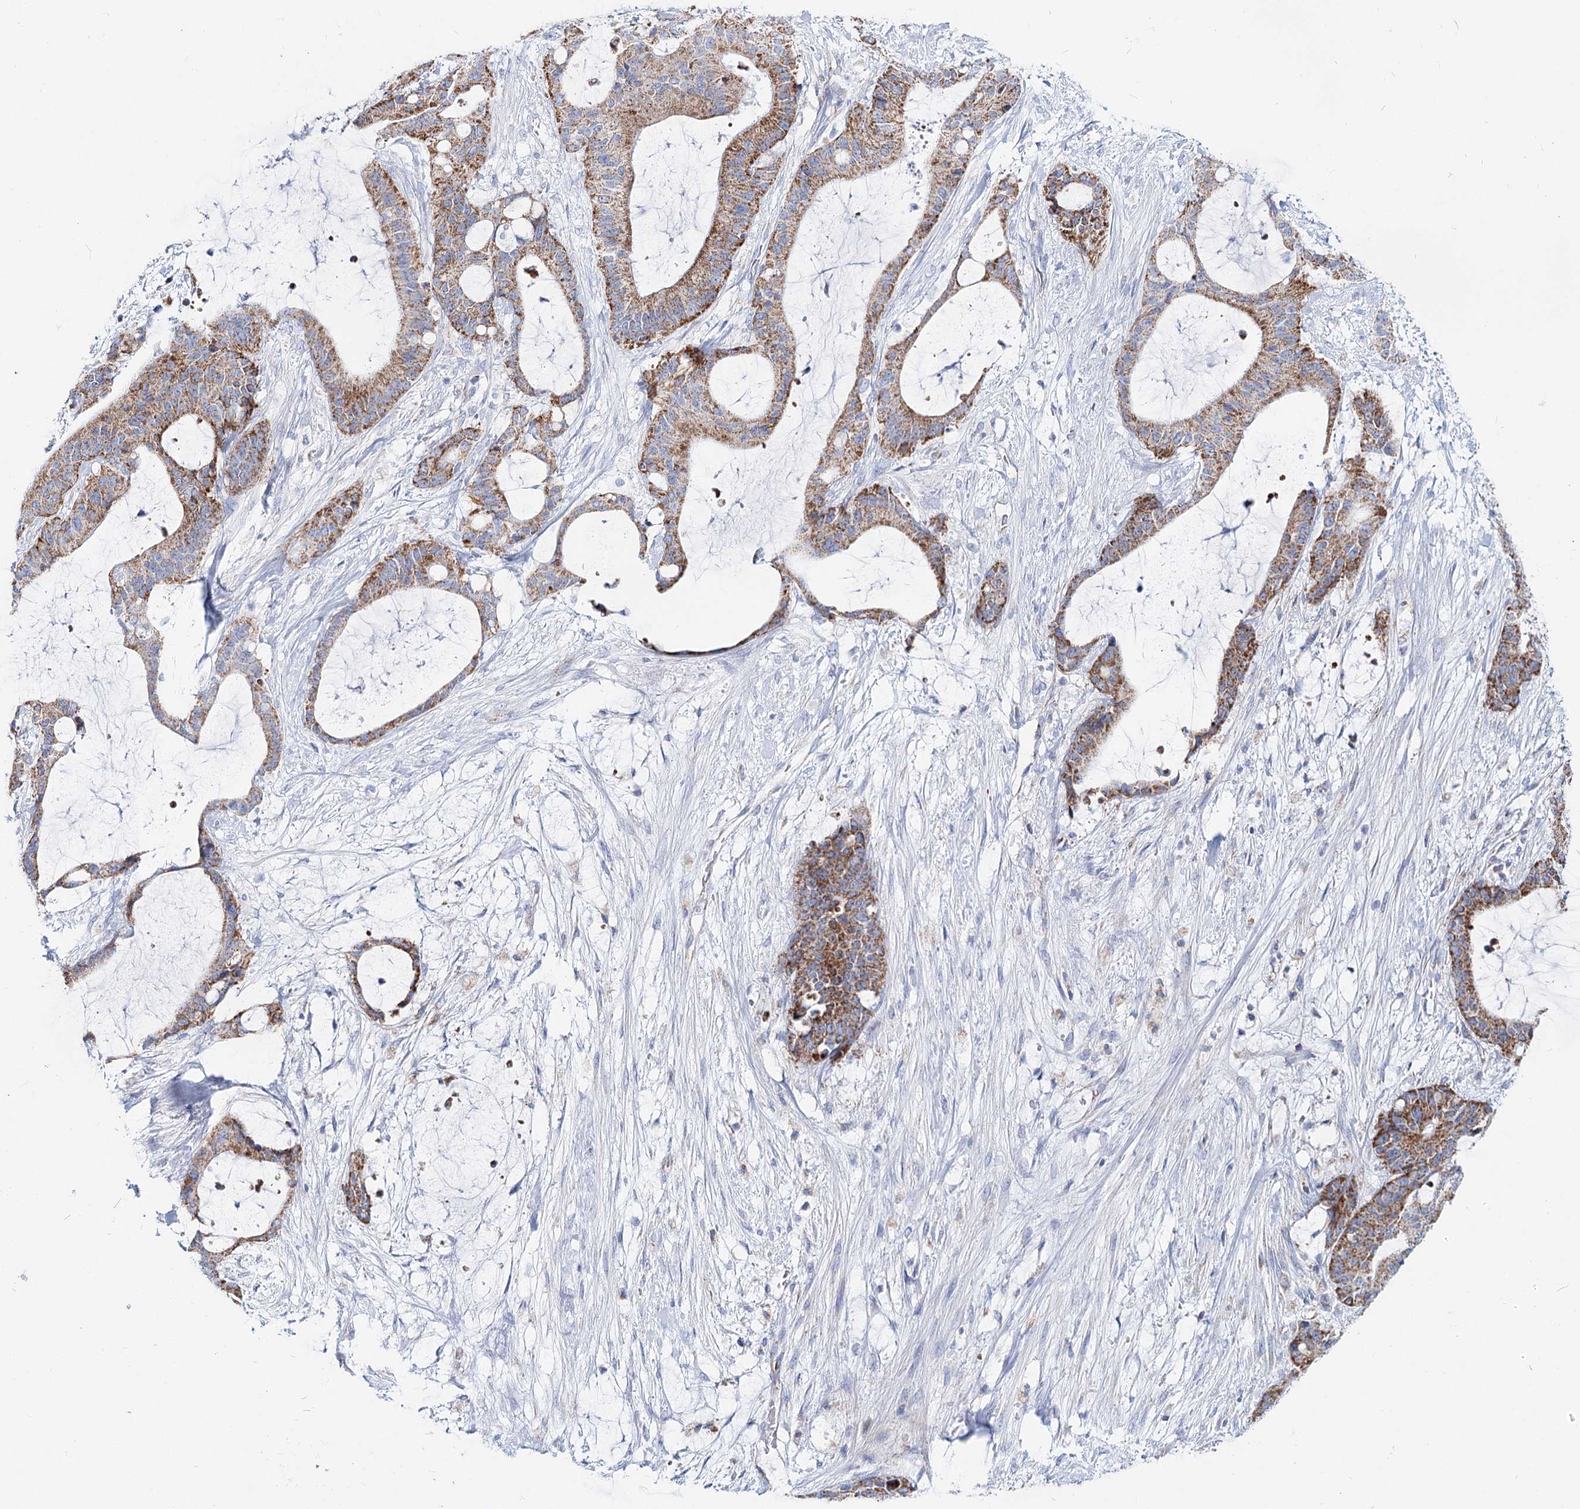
{"staining": {"intensity": "strong", "quantity": "25%-75%", "location": "cytoplasmic/membranous"}, "tissue": "liver cancer", "cell_type": "Tumor cells", "image_type": "cancer", "snomed": [{"axis": "morphology", "description": "Normal tissue, NOS"}, {"axis": "morphology", "description": "Cholangiocarcinoma"}, {"axis": "topography", "description": "Liver"}, {"axis": "topography", "description": "Peripheral nerve tissue"}], "caption": "IHC photomicrograph of liver cholangiocarcinoma stained for a protein (brown), which reveals high levels of strong cytoplasmic/membranous staining in approximately 25%-75% of tumor cells.", "gene": "MCCC2", "patient": {"sex": "female", "age": 73}}